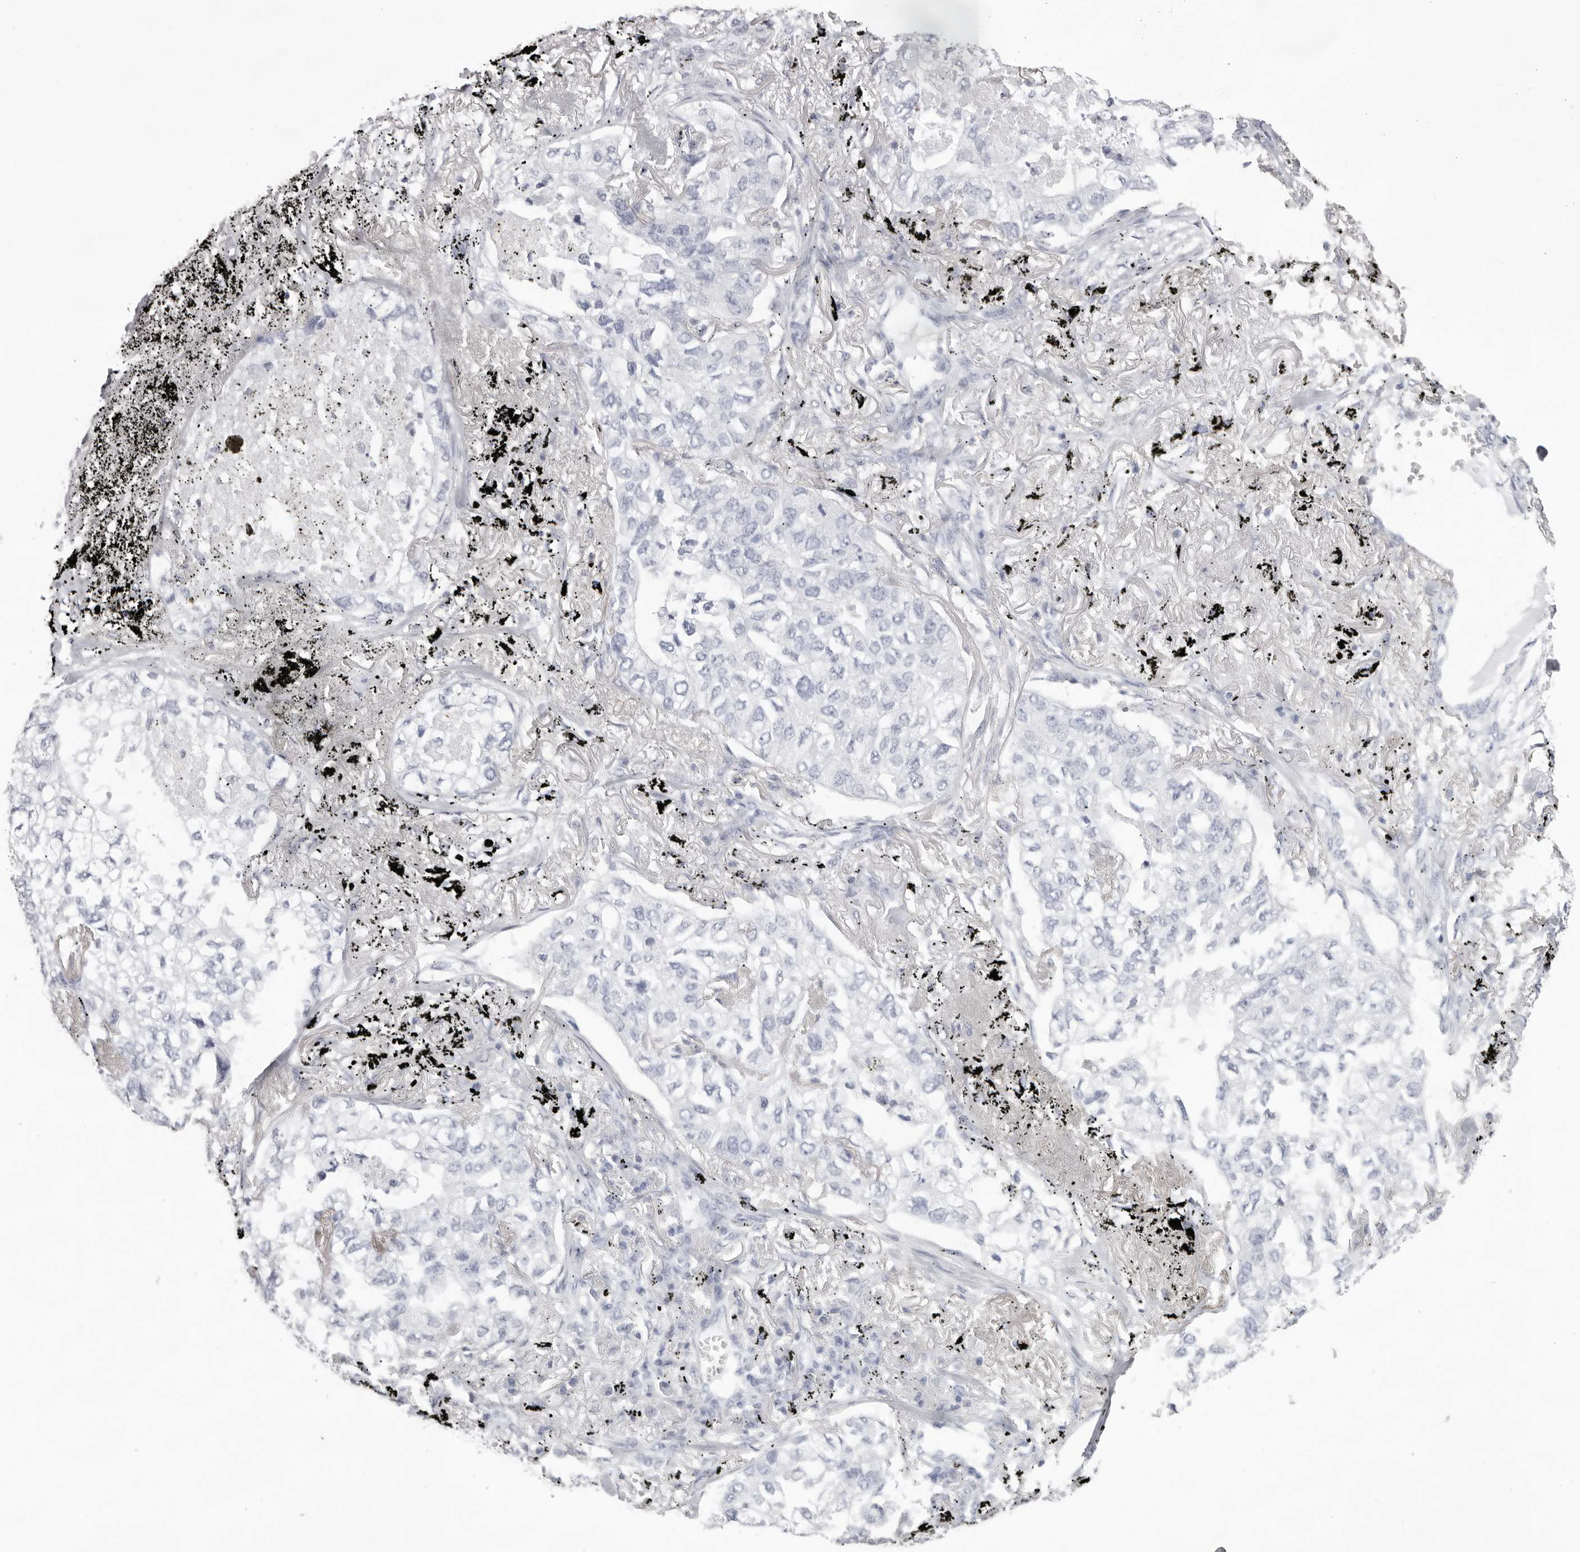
{"staining": {"intensity": "negative", "quantity": "none", "location": "none"}, "tissue": "lung cancer", "cell_type": "Tumor cells", "image_type": "cancer", "snomed": [{"axis": "morphology", "description": "Adenocarcinoma, NOS"}, {"axis": "topography", "description": "Lung"}], "caption": "Tumor cells are negative for brown protein staining in lung adenocarcinoma.", "gene": "TMOD4", "patient": {"sex": "male", "age": 65}}